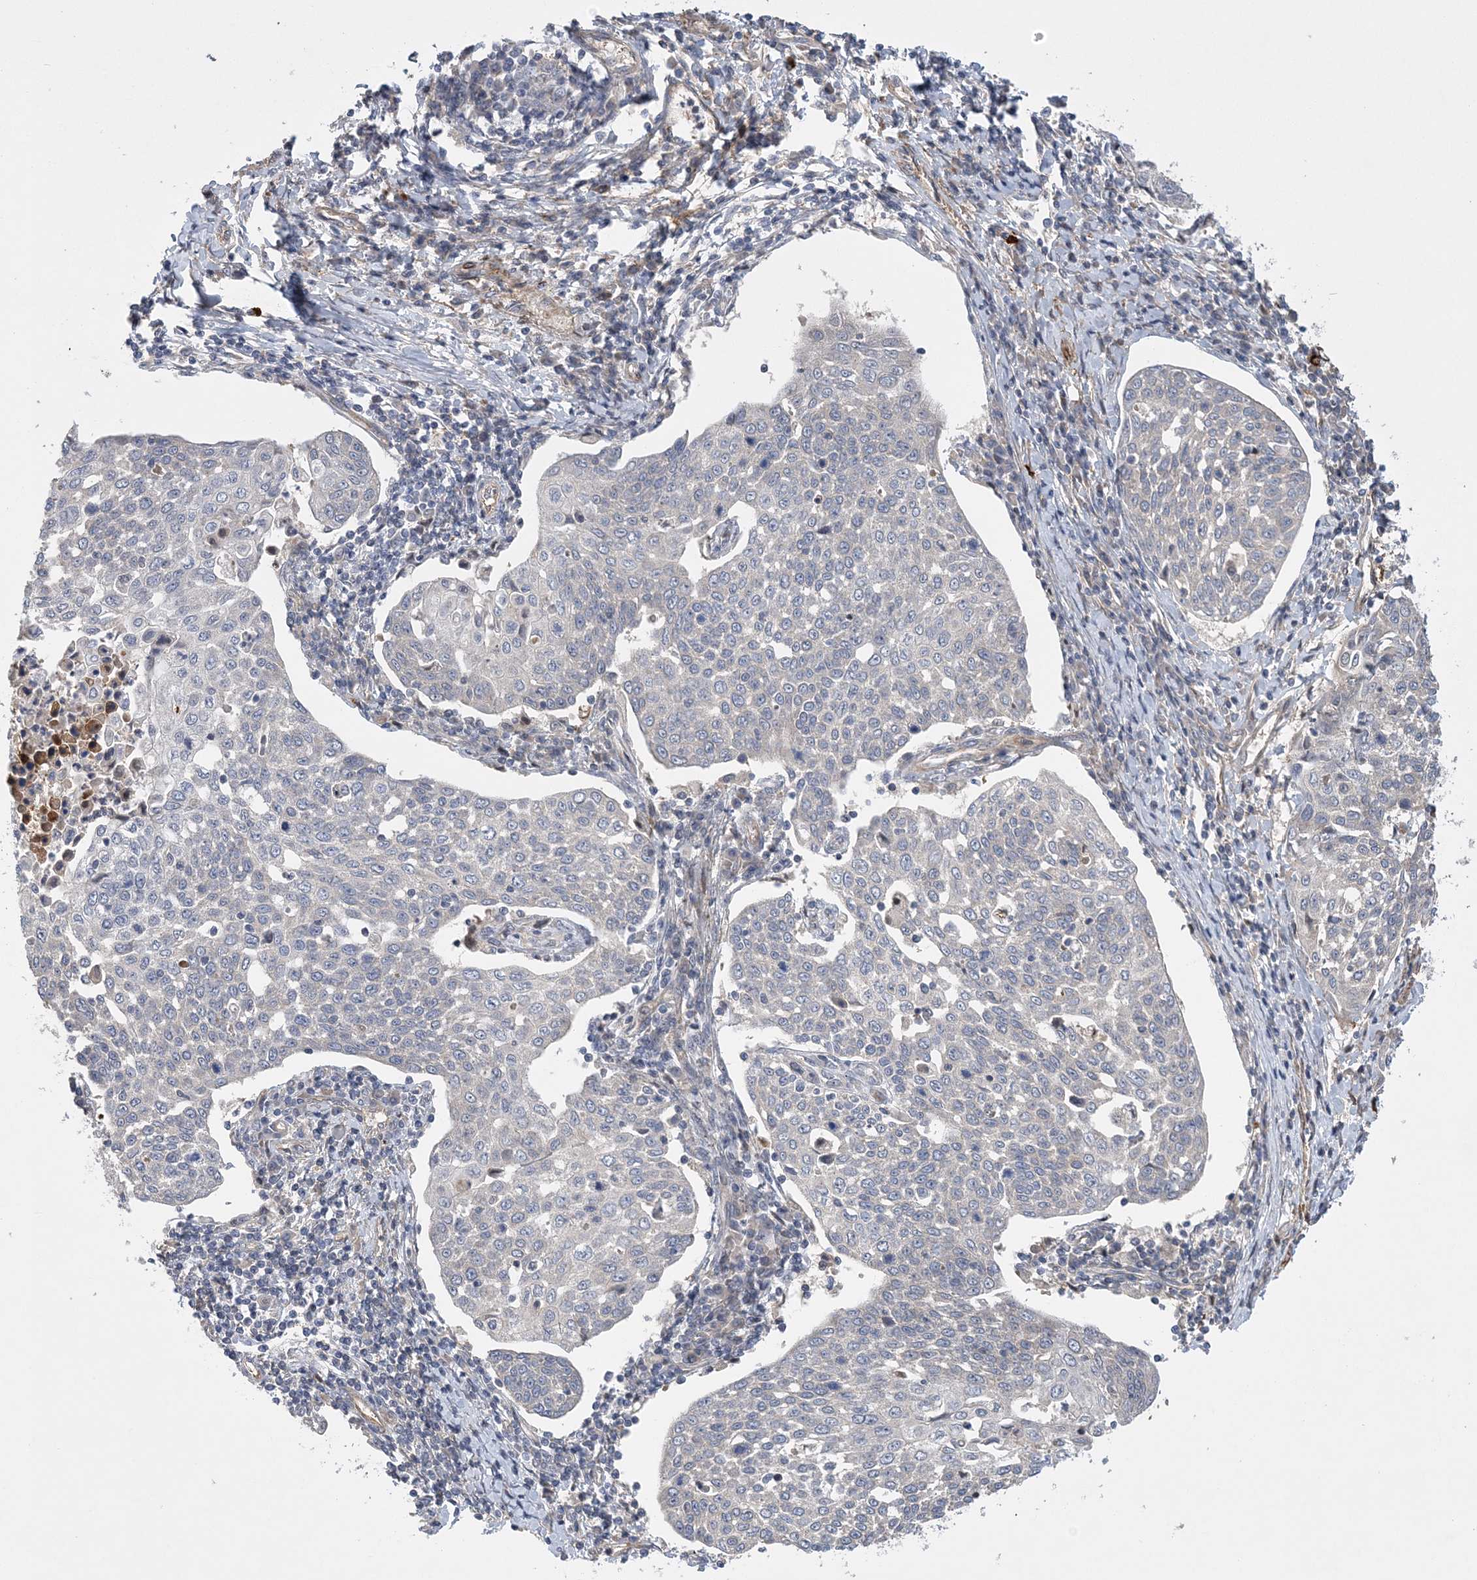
{"staining": {"intensity": "negative", "quantity": "none", "location": "none"}, "tissue": "cervical cancer", "cell_type": "Tumor cells", "image_type": "cancer", "snomed": [{"axis": "morphology", "description": "Squamous cell carcinoma, NOS"}, {"axis": "topography", "description": "Cervix"}], "caption": "Cervical cancer stained for a protein using immunohistochemistry displays no positivity tumor cells.", "gene": "CALN1", "patient": {"sex": "female", "age": 34}}